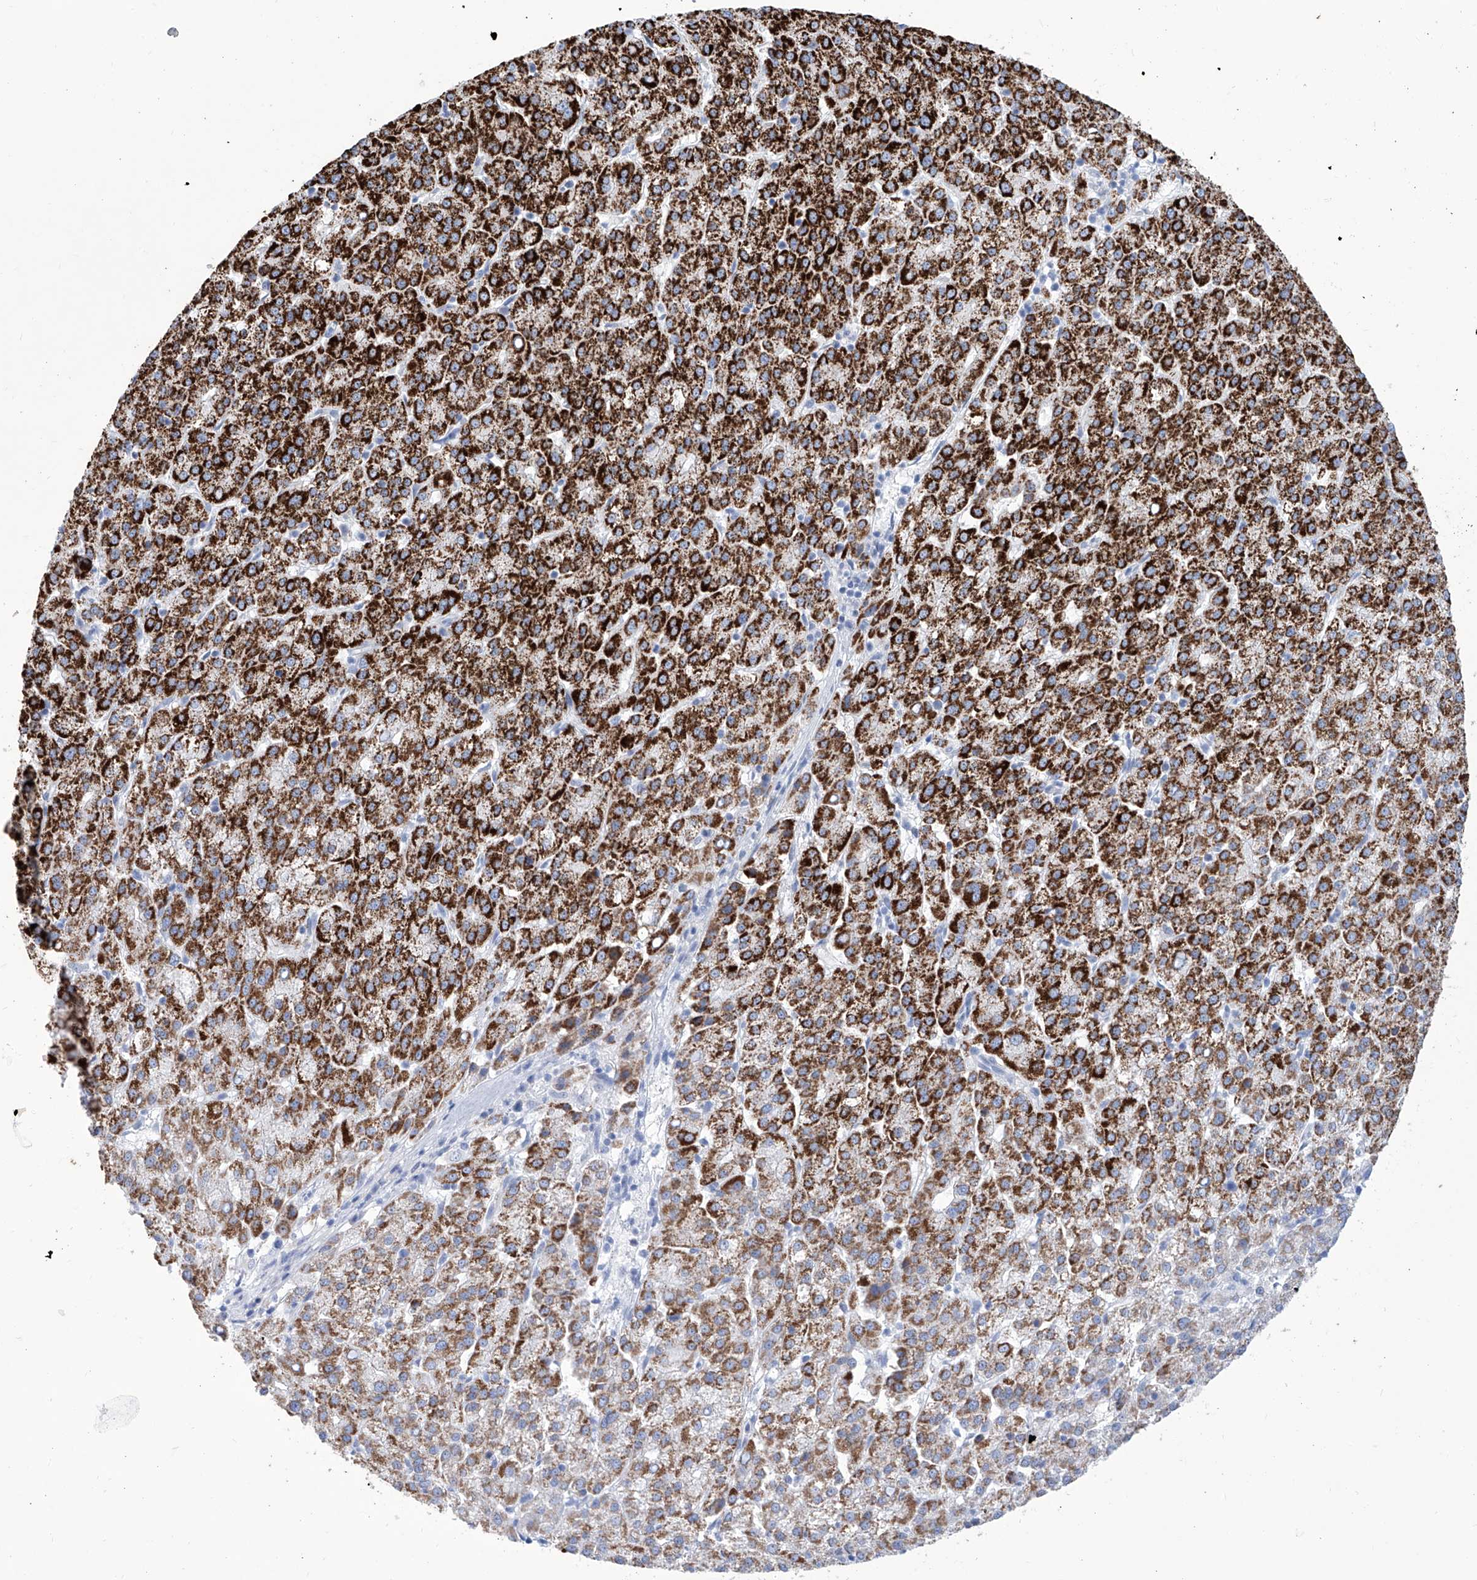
{"staining": {"intensity": "strong", "quantity": ">75%", "location": "cytoplasmic/membranous"}, "tissue": "liver cancer", "cell_type": "Tumor cells", "image_type": "cancer", "snomed": [{"axis": "morphology", "description": "Carcinoma, Hepatocellular, NOS"}, {"axis": "topography", "description": "Liver"}], "caption": "The image exhibits staining of hepatocellular carcinoma (liver), revealing strong cytoplasmic/membranous protein positivity (brown color) within tumor cells.", "gene": "ALDH6A1", "patient": {"sex": "female", "age": 58}}